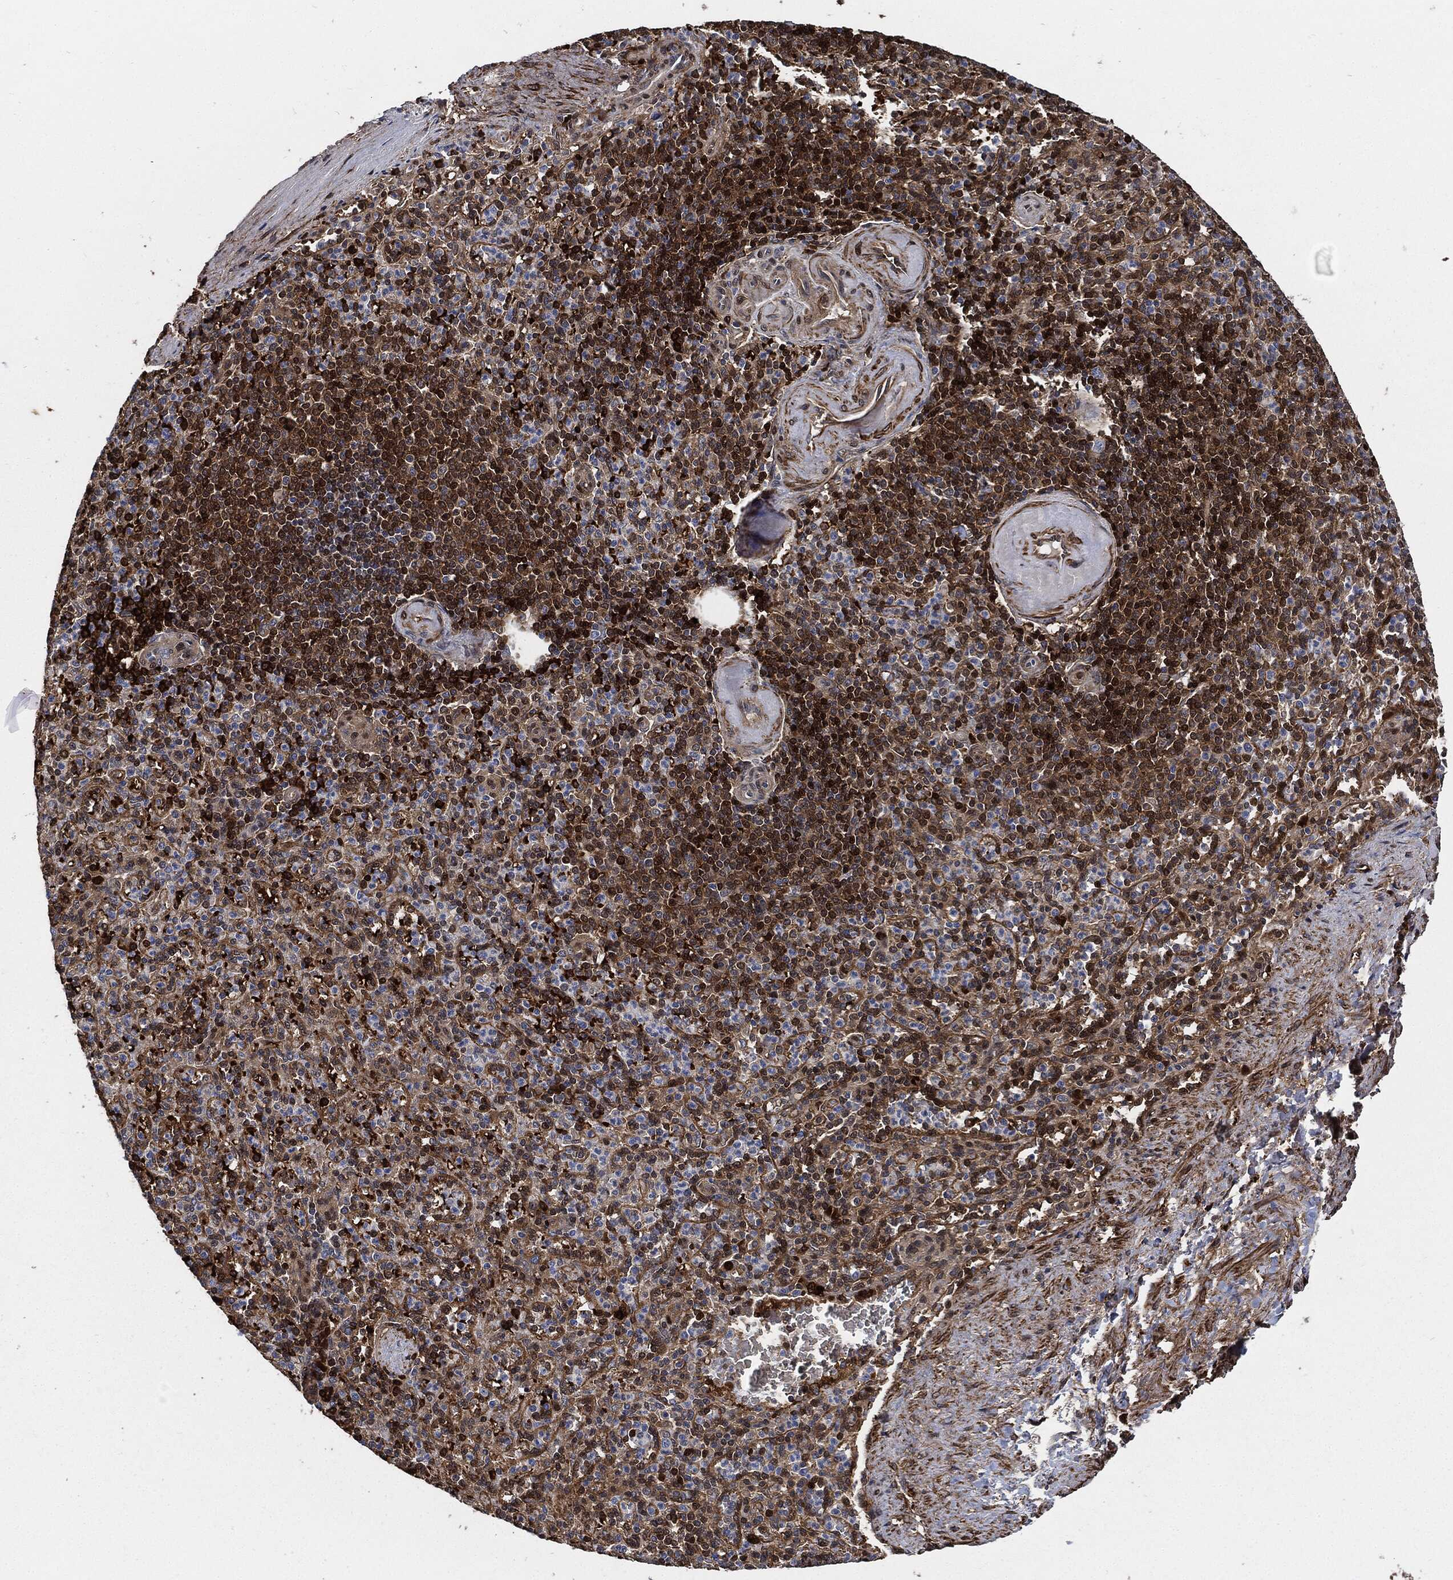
{"staining": {"intensity": "strong", "quantity": ">75%", "location": "cytoplasmic/membranous"}, "tissue": "spleen", "cell_type": "Cells in red pulp", "image_type": "normal", "snomed": [{"axis": "morphology", "description": "Normal tissue, NOS"}, {"axis": "topography", "description": "Spleen"}], "caption": "Benign spleen shows strong cytoplasmic/membranous expression in about >75% of cells in red pulp.", "gene": "PRDX2", "patient": {"sex": "female", "age": 74}}